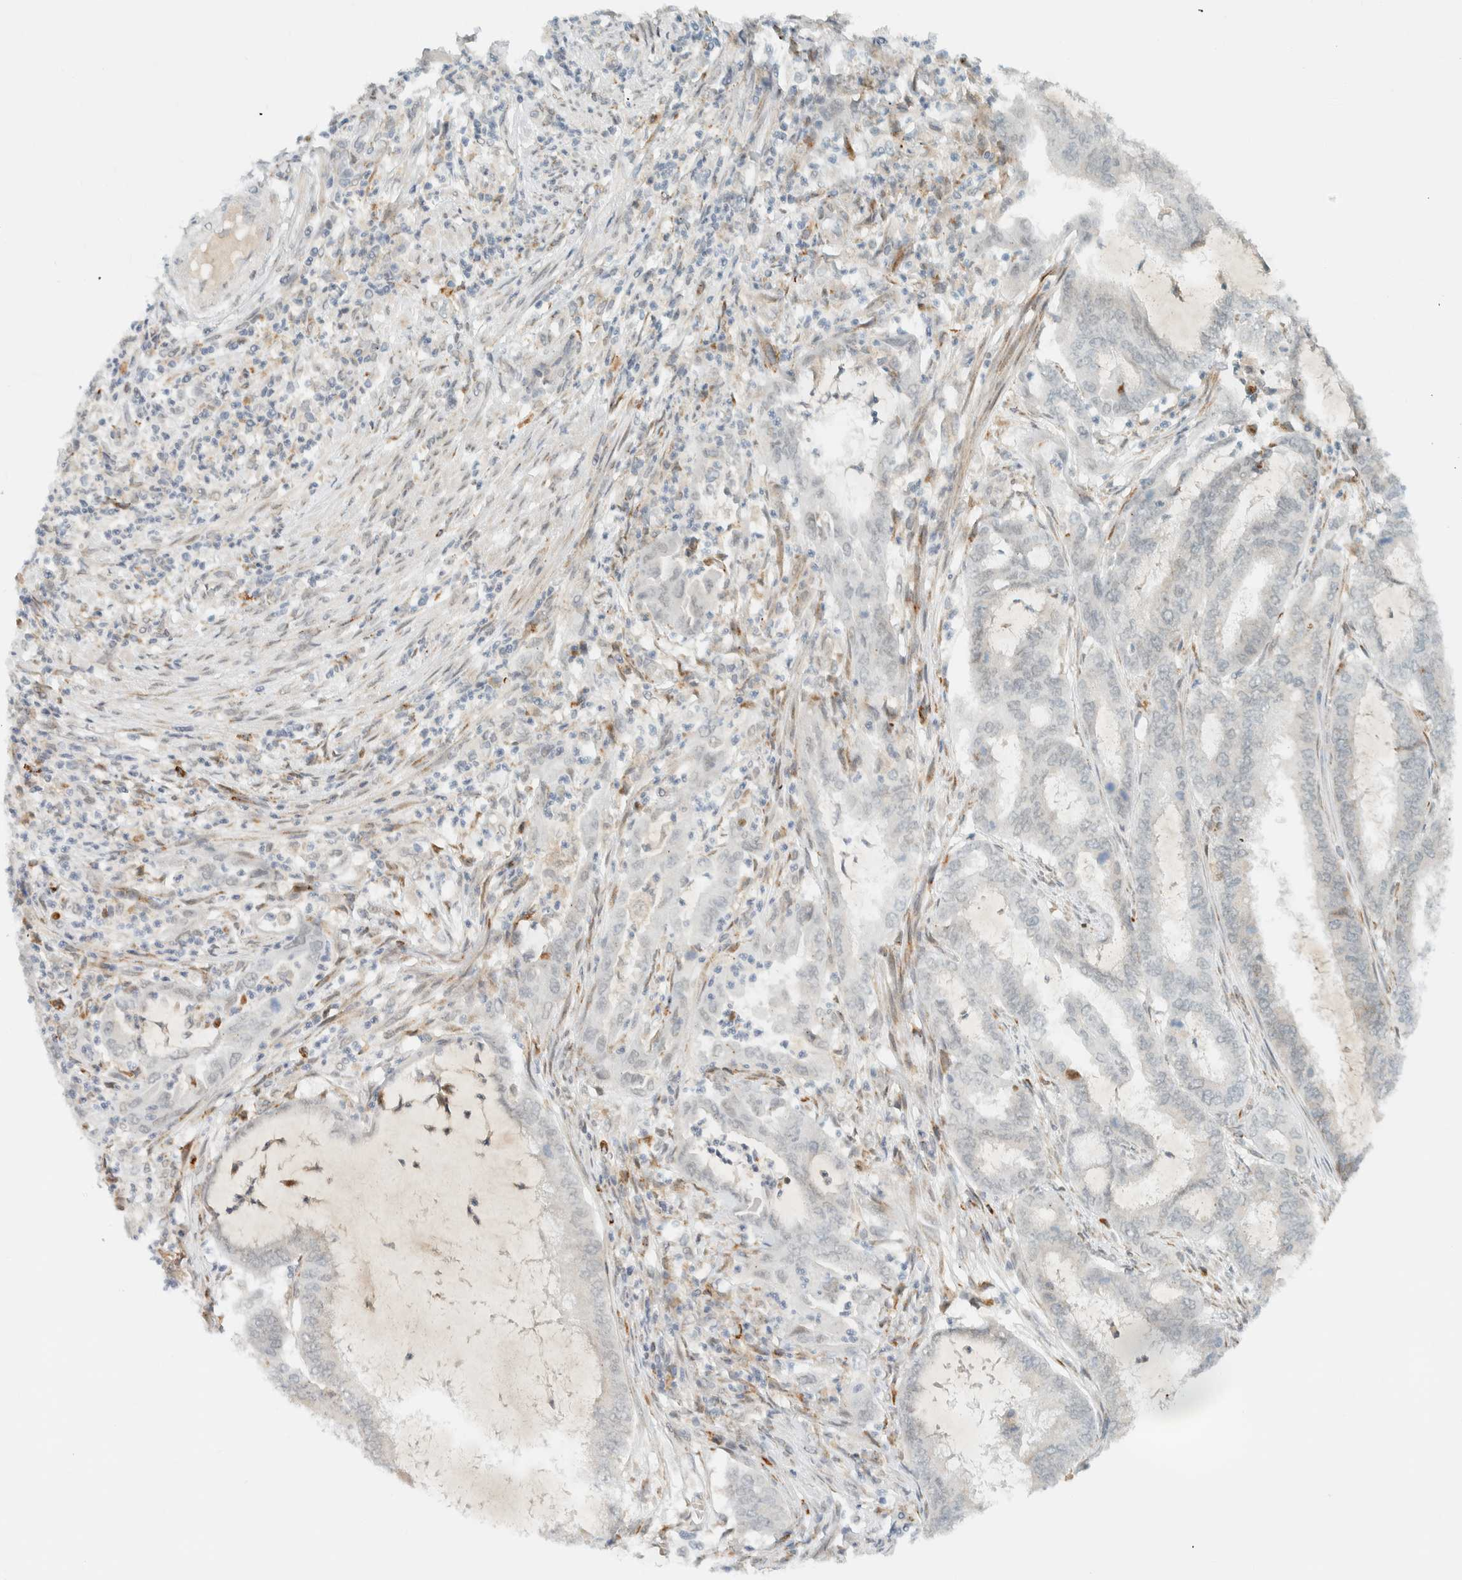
{"staining": {"intensity": "negative", "quantity": "none", "location": "none"}, "tissue": "endometrial cancer", "cell_type": "Tumor cells", "image_type": "cancer", "snomed": [{"axis": "morphology", "description": "Adenocarcinoma, NOS"}, {"axis": "topography", "description": "Endometrium"}], "caption": "A micrograph of human endometrial adenocarcinoma is negative for staining in tumor cells.", "gene": "ITPRID1", "patient": {"sex": "female", "age": 51}}